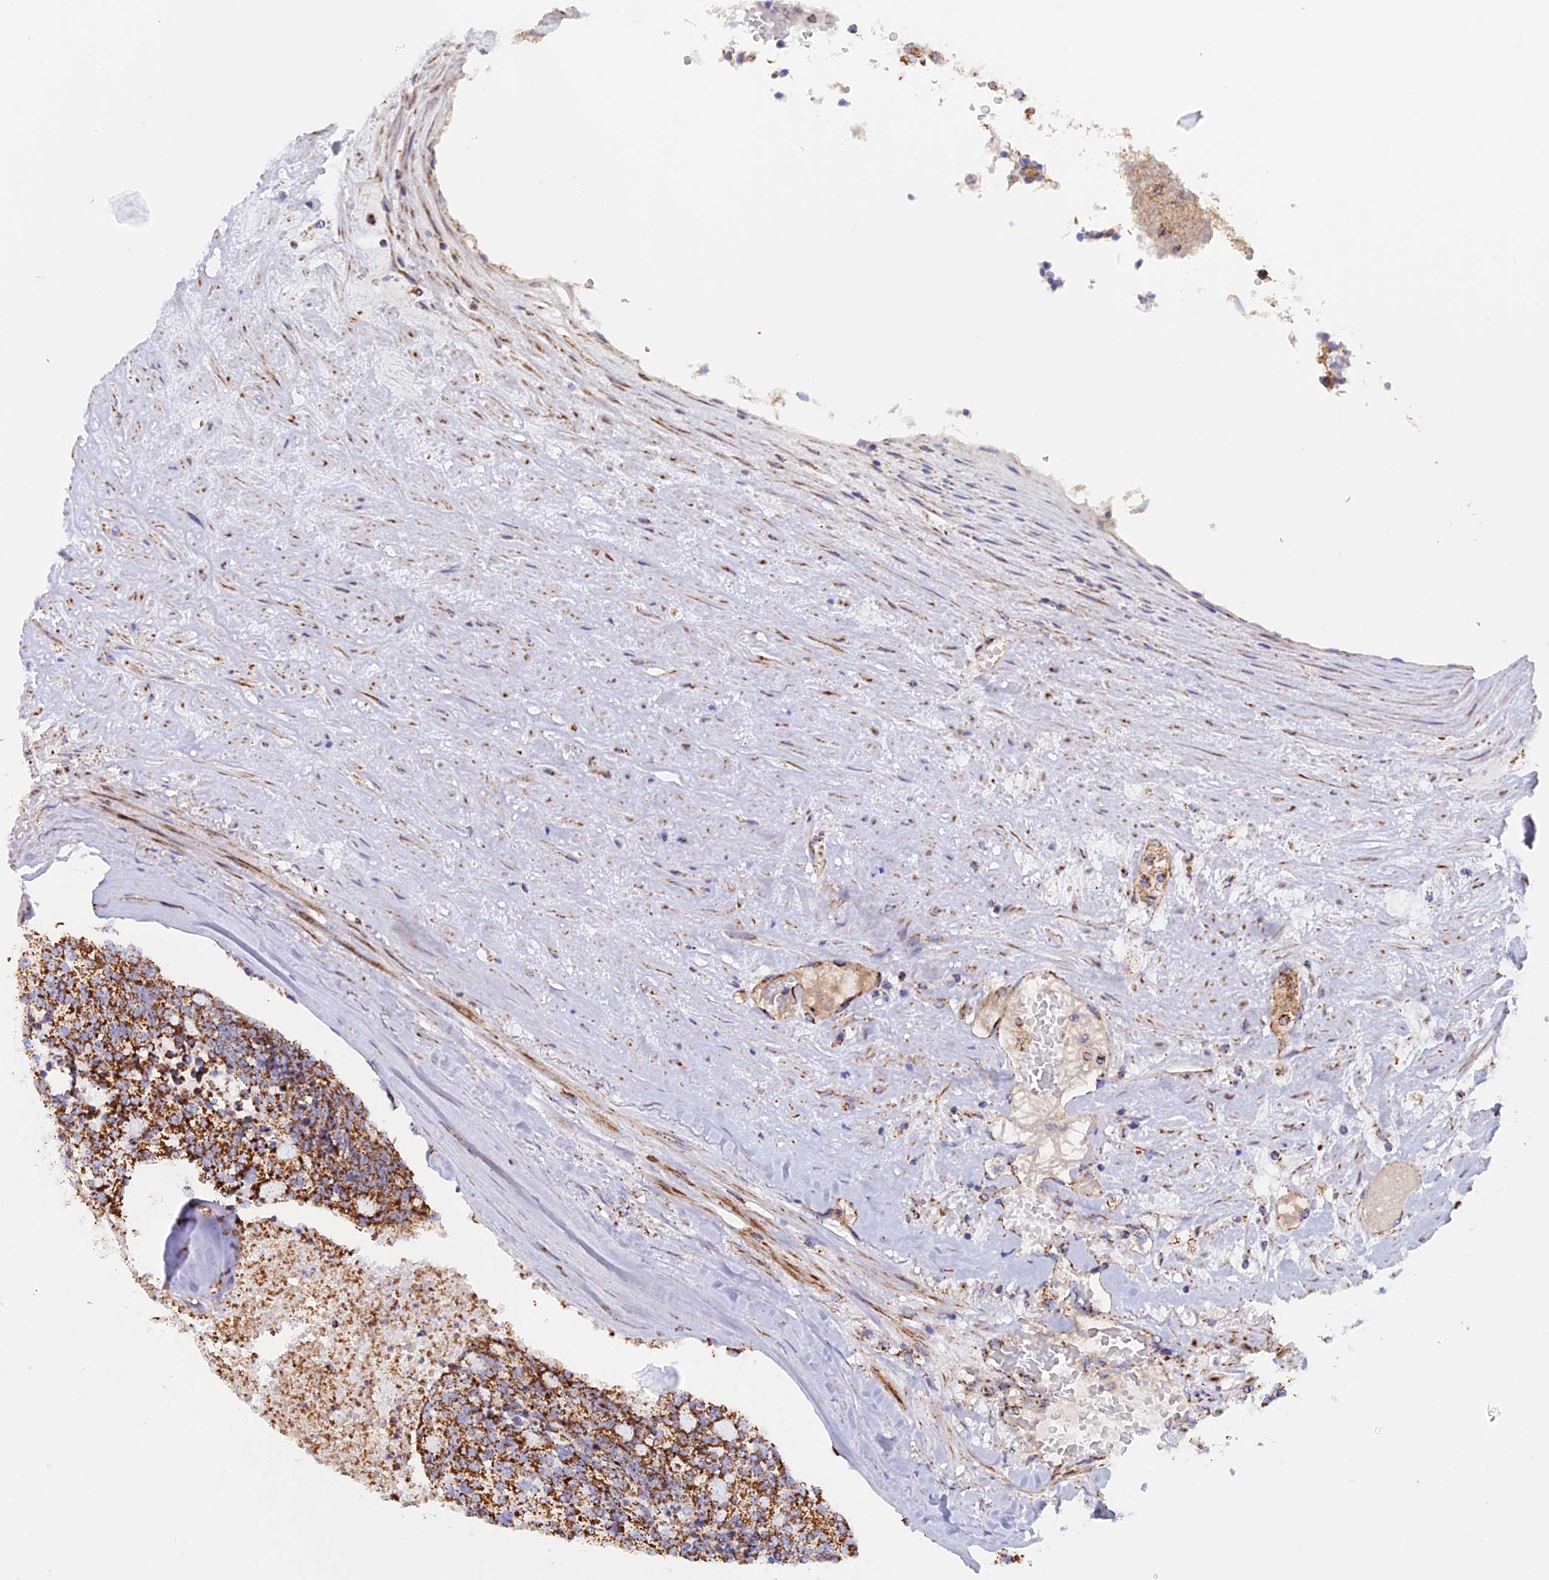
{"staining": {"intensity": "strong", "quantity": ">75%", "location": "cytoplasmic/membranous"}, "tissue": "carcinoid", "cell_type": "Tumor cells", "image_type": "cancer", "snomed": [{"axis": "morphology", "description": "Carcinoid, malignant, NOS"}, {"axis": "topography", "description": "Pancreas"}], "caption": "Human malignant carcinoid stained for a protein (brown) demonstrates strong cytoplasmic/membranous positive expression in approximately >75% of tumor cells.", "gene": "UQCRB", "patient": {"sex": "female", "age": 54}}